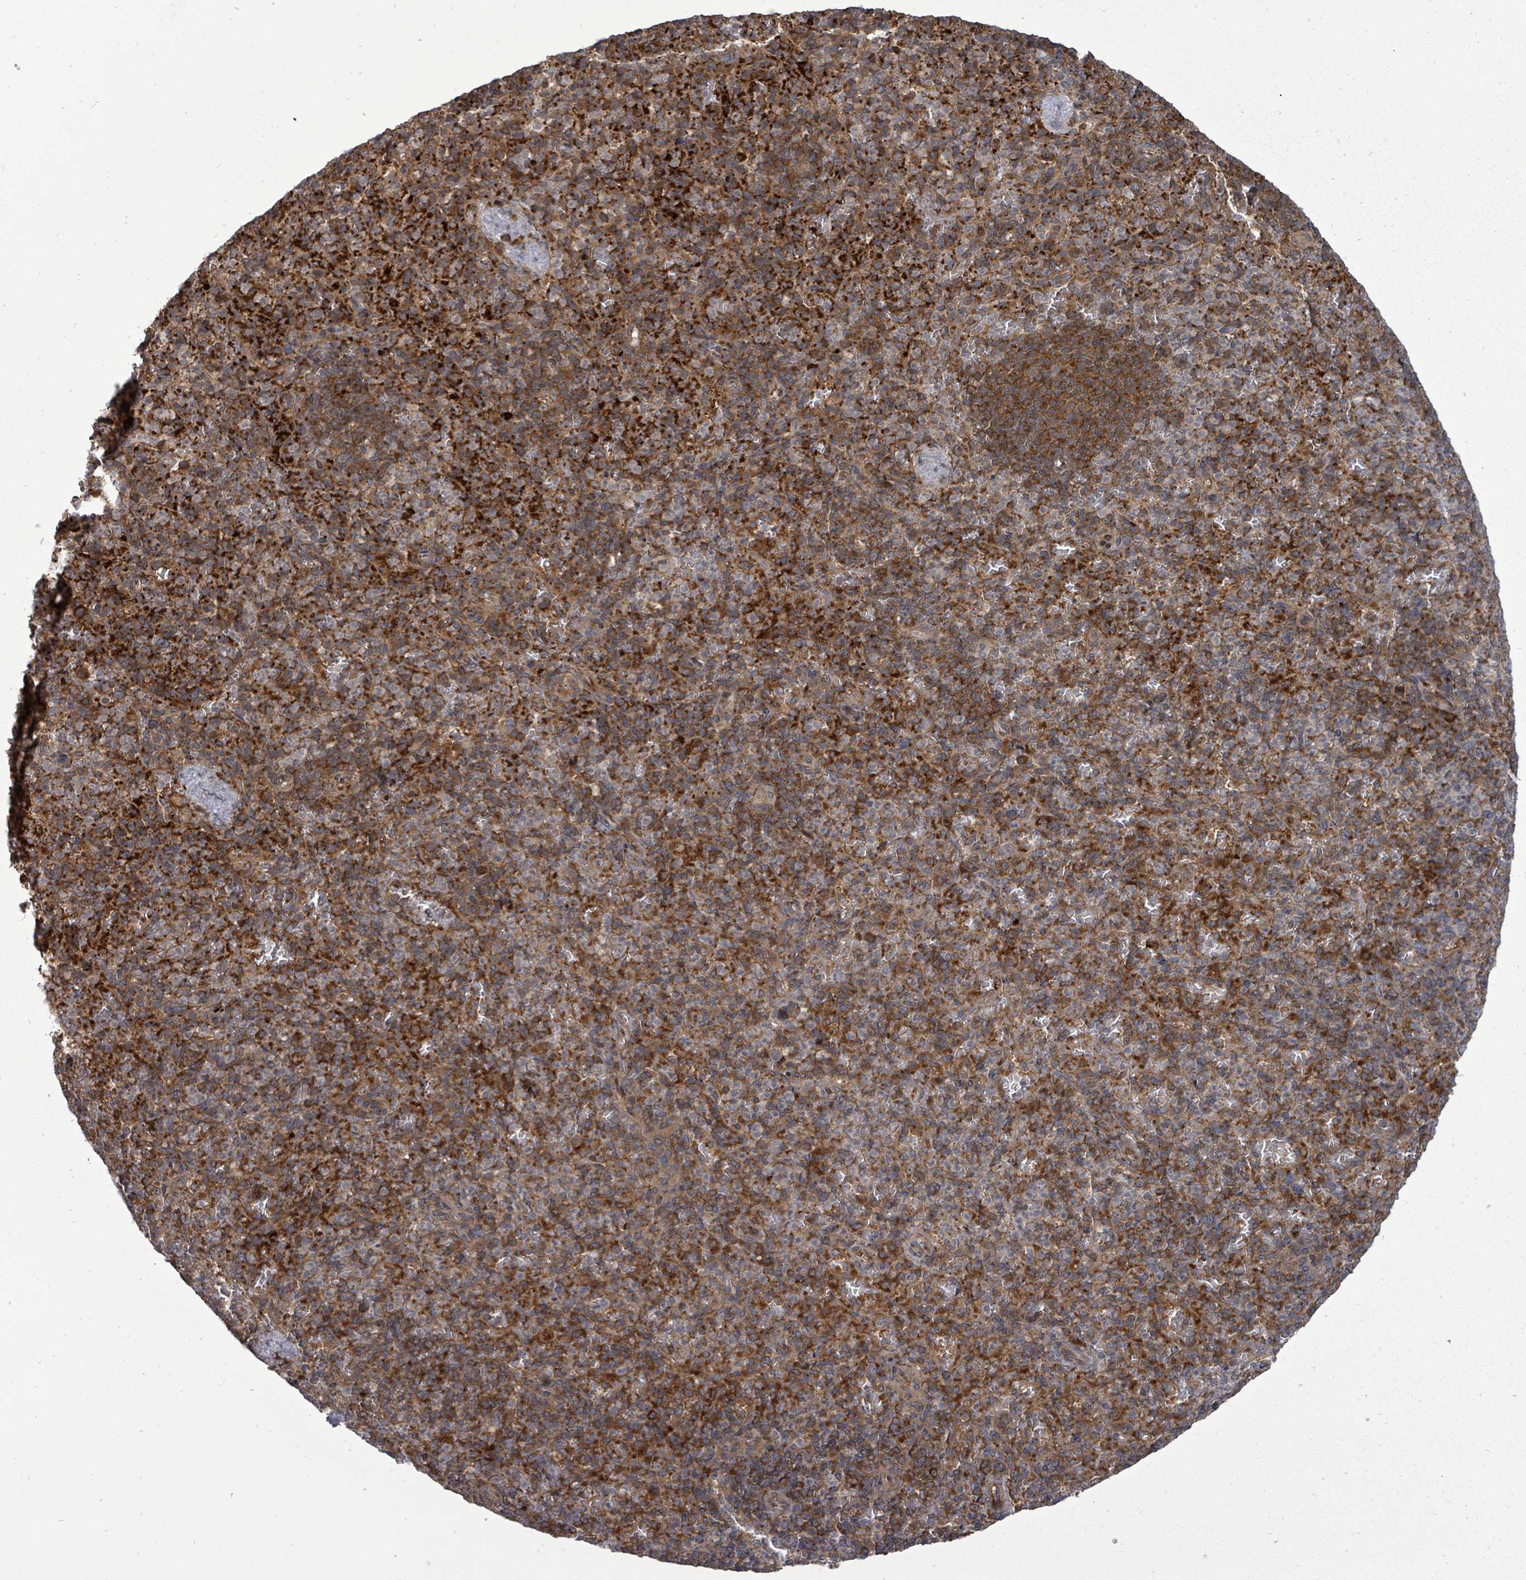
{"staining": {"intensity": "strong", "quantity": "25%-75%", "location": "cytoplasmic/membranous"}, "tissue": "spleen", "cell_type": "Cells in red pulp", "image_type": "normal", "snomed": [{"axis": "morphology", "description": "Normal tissue, NOS"}, {"axis": "topography", "description": "Spleen"}], "caption": "Immunohistochemistry (IHC) image of normal spleen: human spleen stained using immunohistochemistry exhibits high levels of strong protein expression localized specifically in the cytoplasmic/membranous of cells in red pulp, appearing as a cytoplasmic/membranous brown color.", "gene": "EIF3CL", "patient": {"sex": "female", "age": 74}}